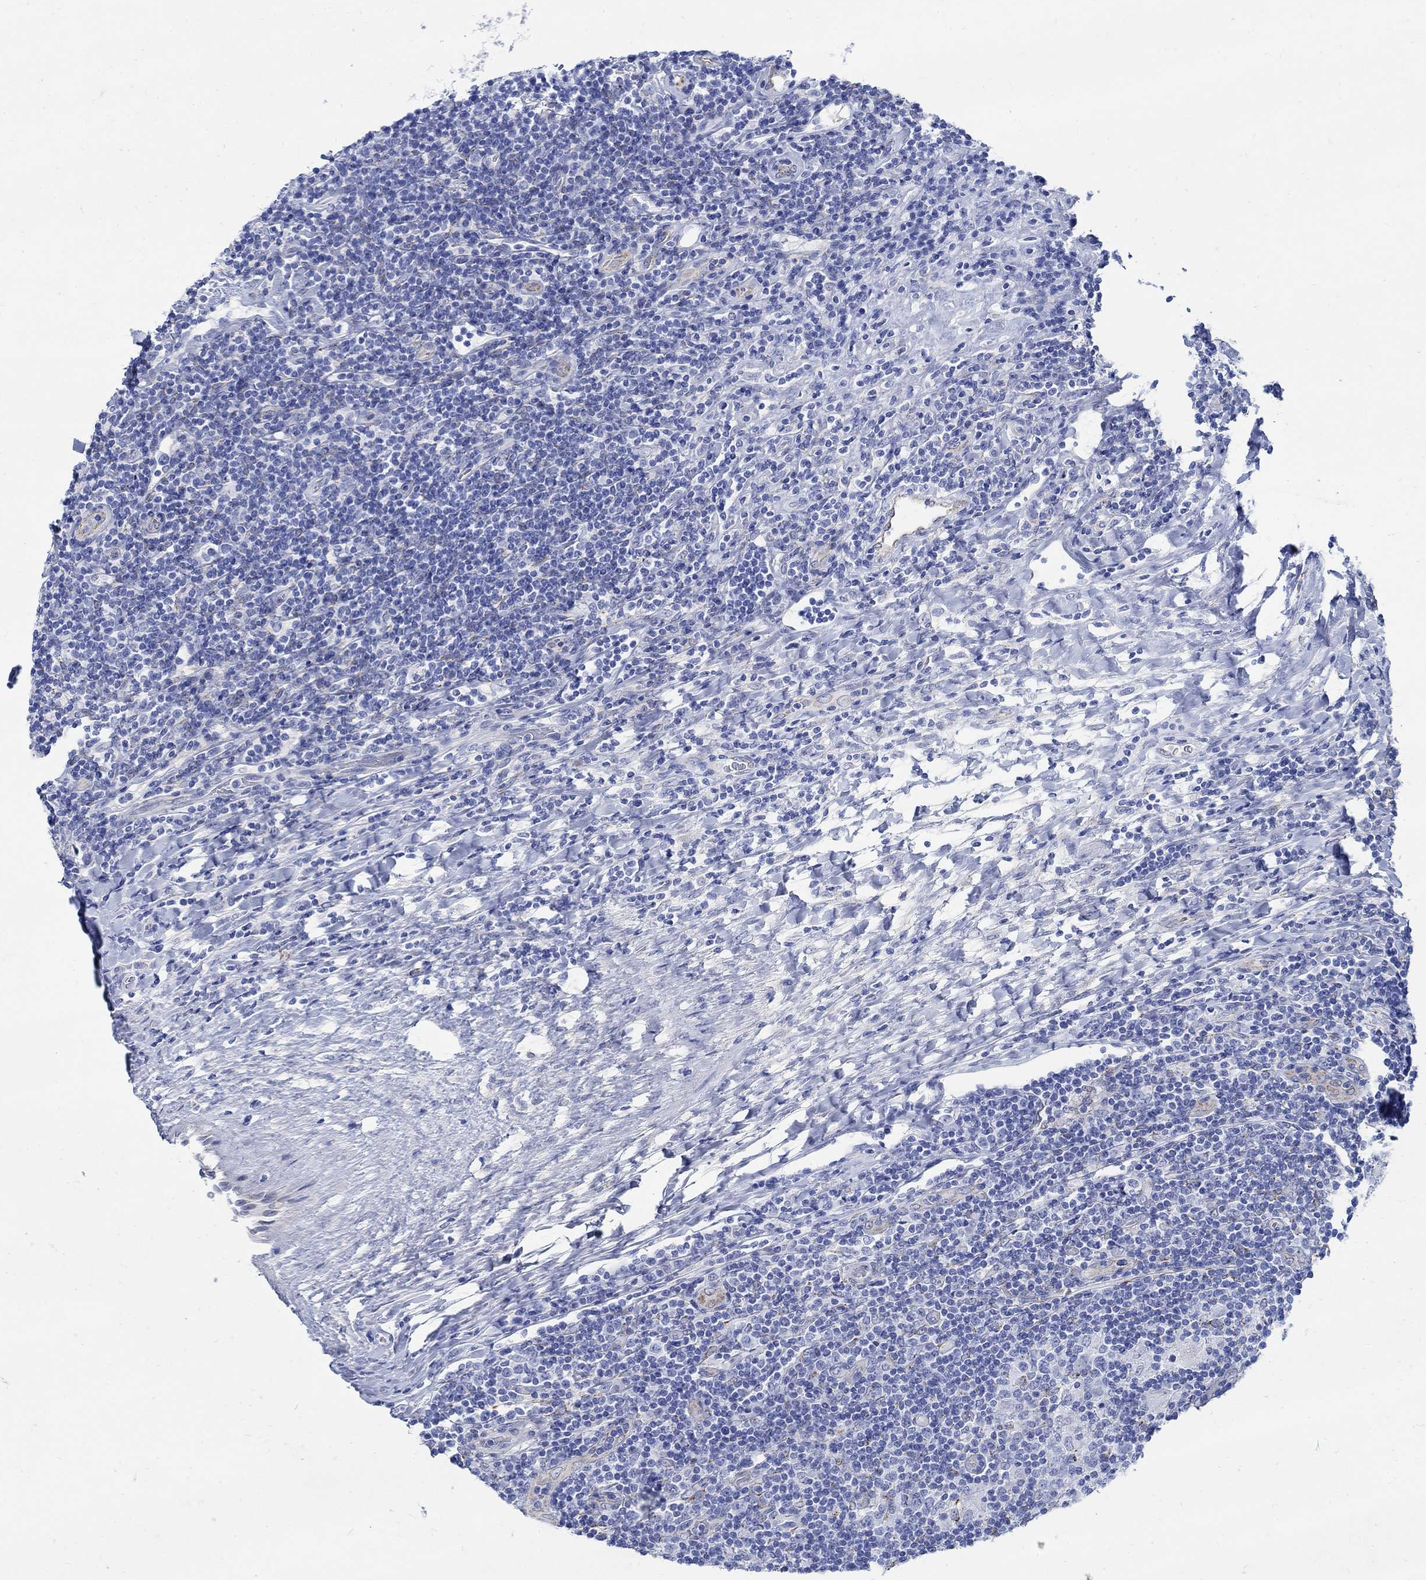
{"staining": {"intensity": "negative", "quantity": "none", "location": "none"}, "tissue": "lymphoma", "cell_type": "Tumor cells", "image_type": "cancer", "snomed": [{"axis": "morphology", "description": "Hodgkin's disease, NOS"}, {"axis": "topography", "description": "Lymph node"}], "caption": "Immunohistochemistry of human Hodgkin's disease exhibits no positivity in tumor cells. The staining was performed using DAB to visualize the protein expression in brown, while the nuclei were stained in blue with hematoxylin (Magnification: 20x).", "gene": "ZDHHC14", "patient": {"sex": "male", "age": 40}}